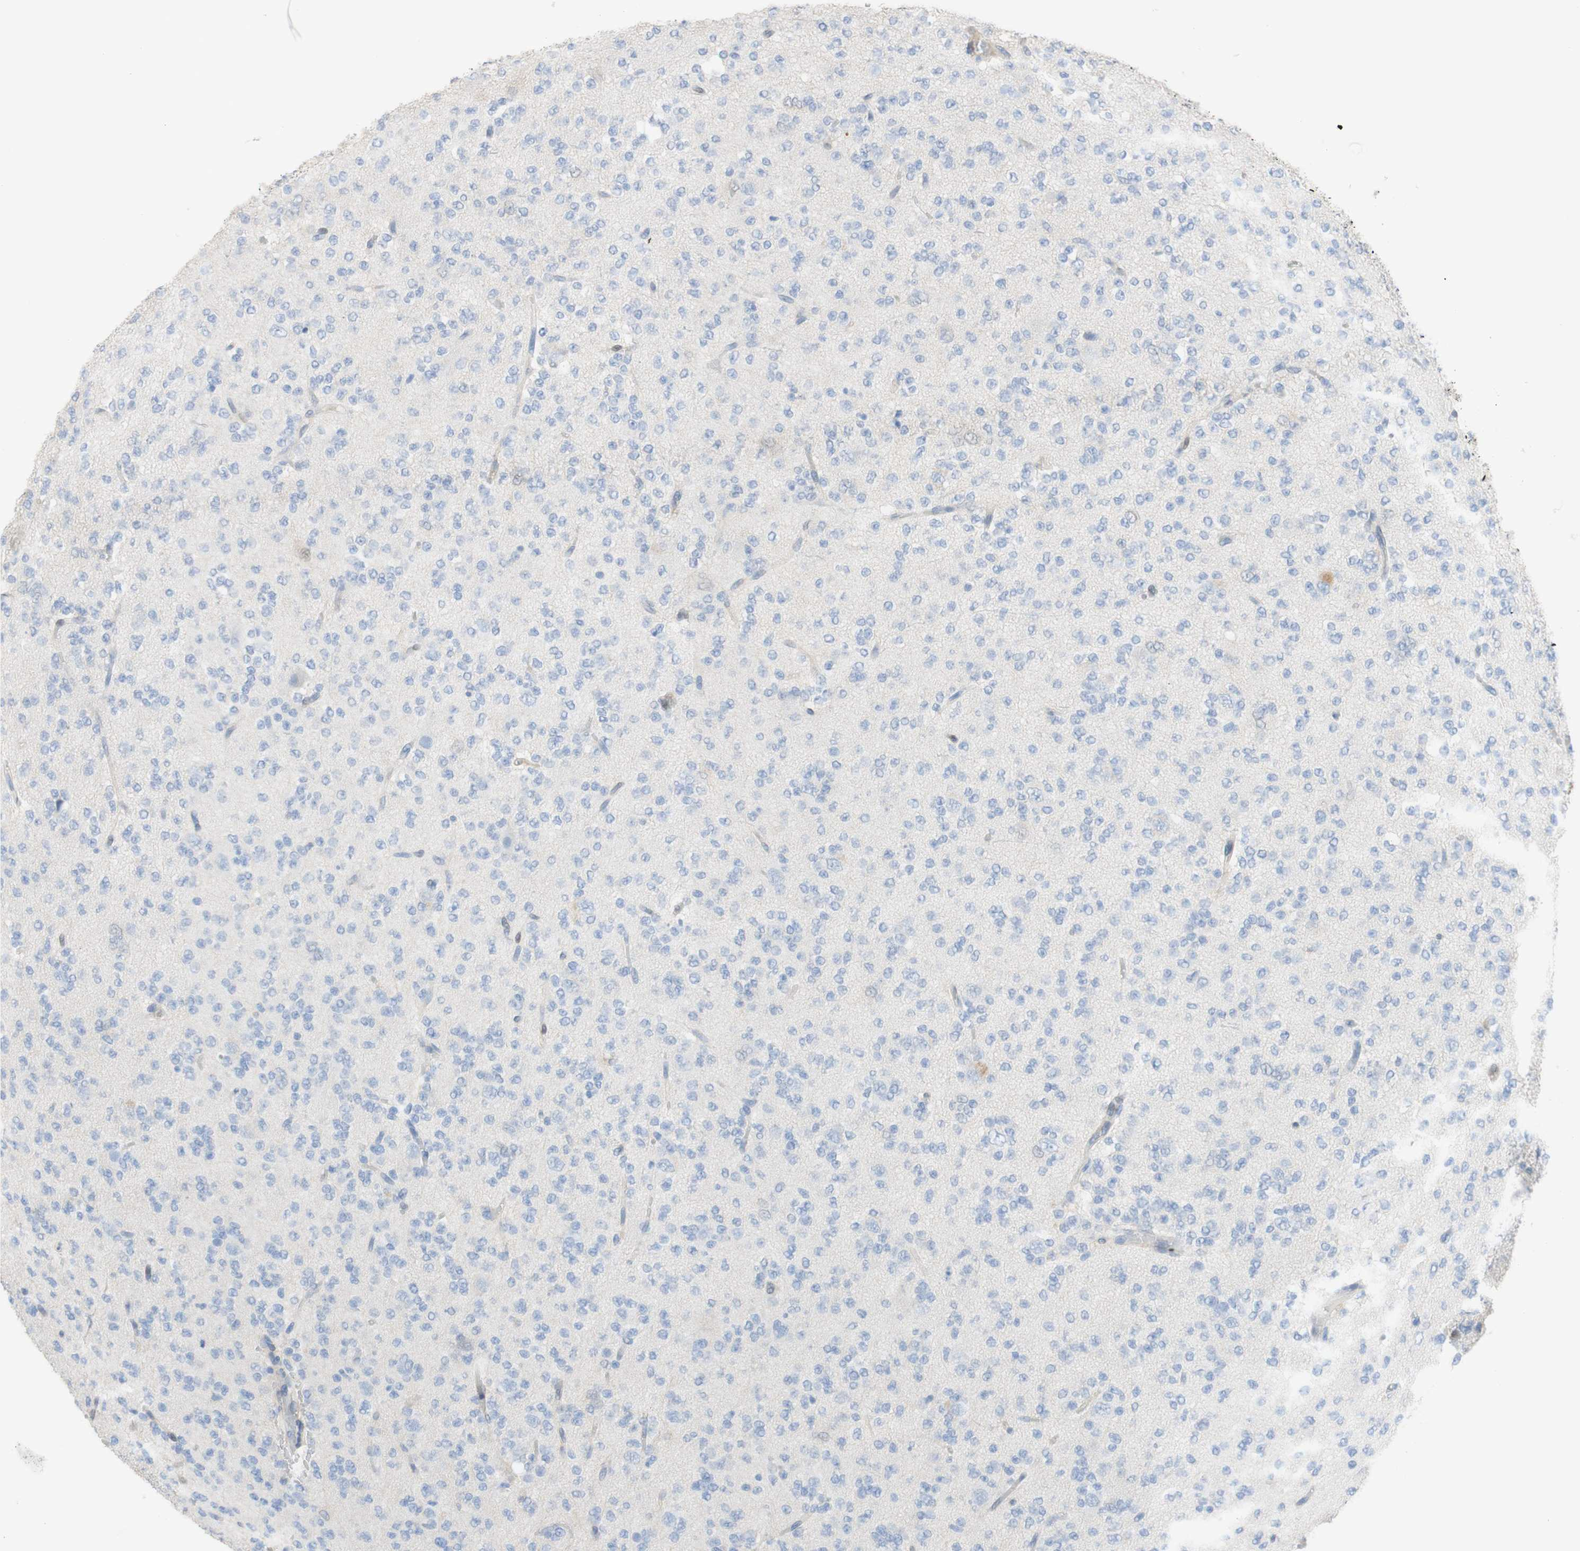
{"staining": {"intensity": "negative", "quantity": "none", "location": "none"}, "tissue": "glioma", "cell_type": "Tumor cells", "image_type": "cancer", "snomed": [{"axis": "morphology", "description": "Glioma, malignant, Low grade"}, {"axis": "topography", "description": "Brain"}], "caption": "An immunohistochemistry (IHC) image of glioma is shown. There is no staining in tumor cells of glioma. Nuclei are stained in blue.", "gene": "SELENBP1", "patient": {"sex": "male", "age": 38}}